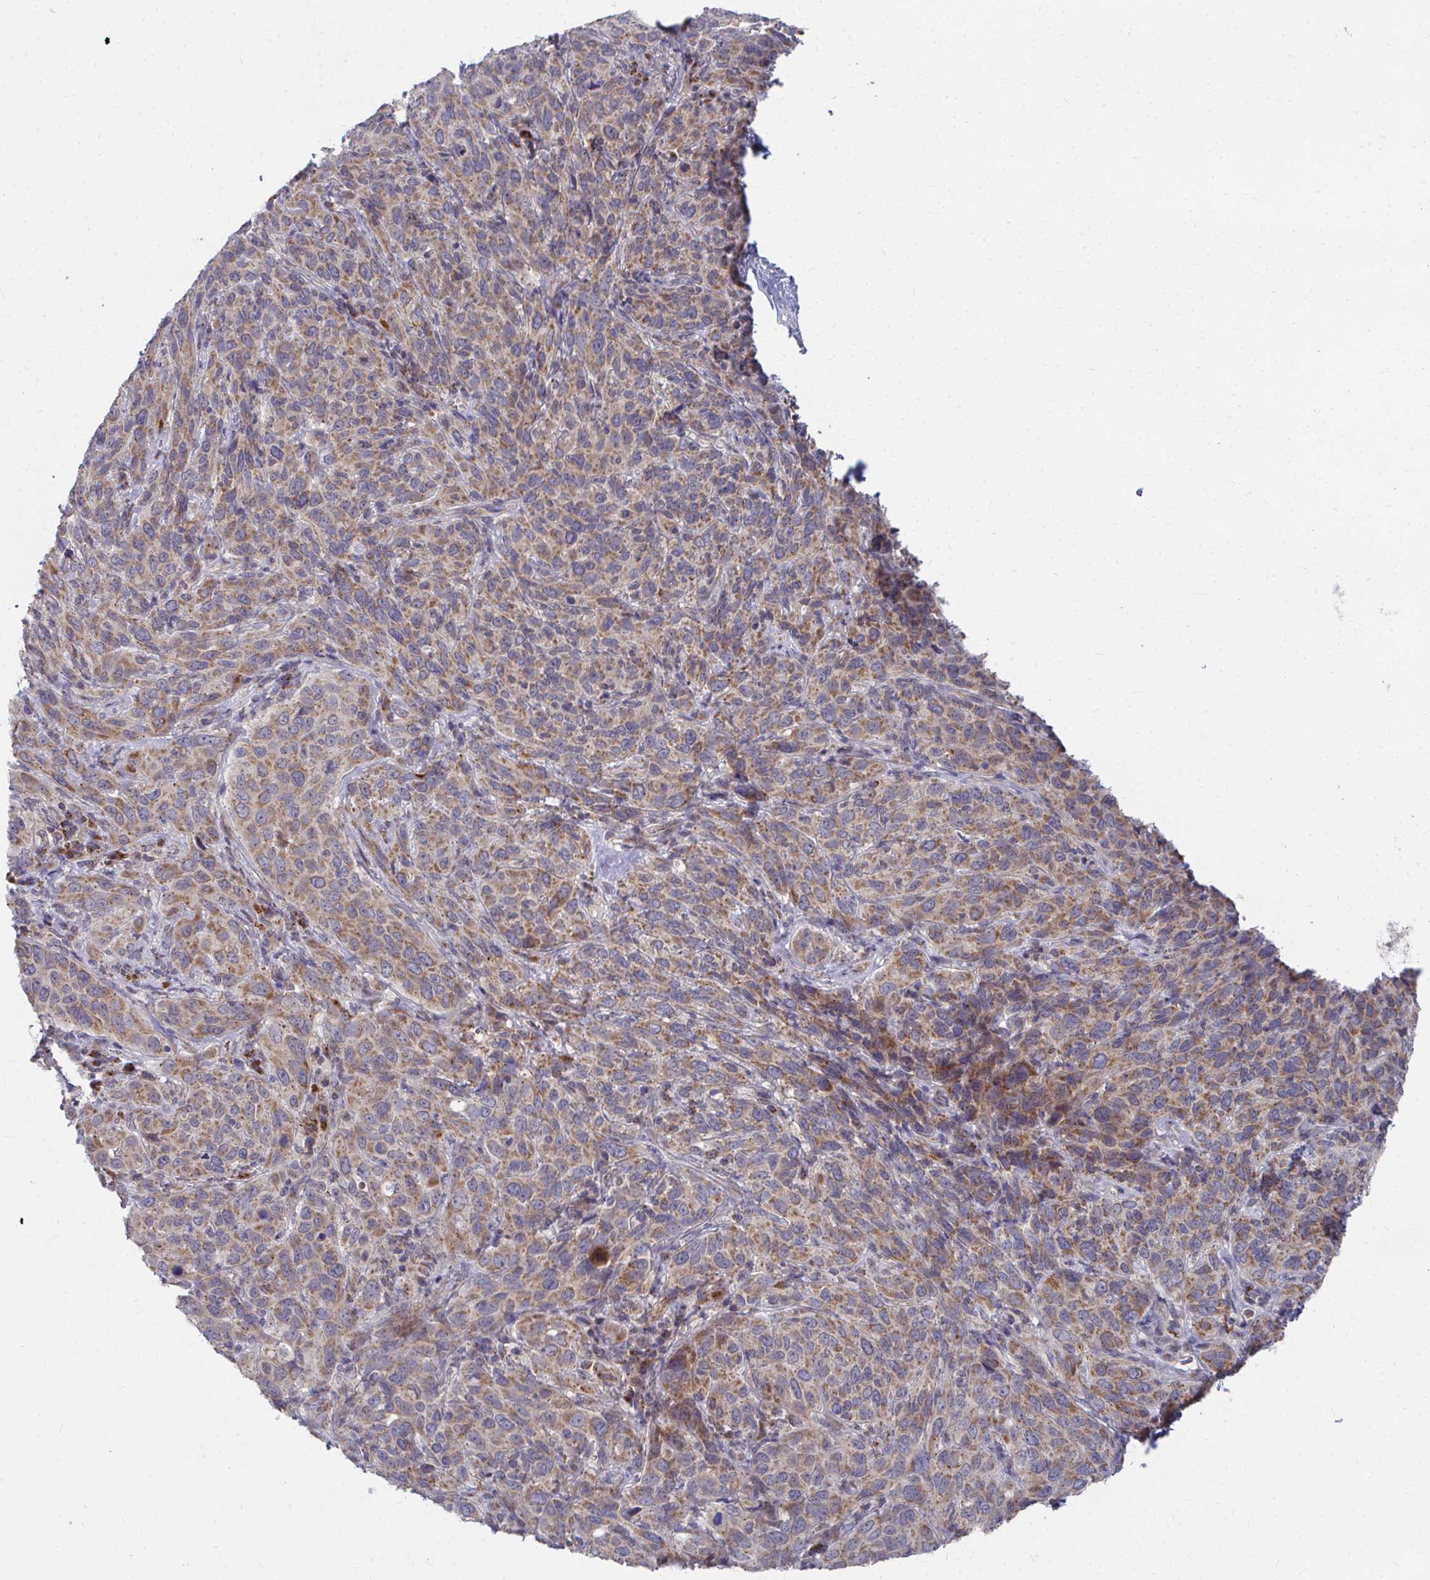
{"staining": {"intensity": "moderate", "quantity": "25%-75%", "location": "cytoplasmic/membranous"}, "tissue": "cervical cancer", "cell_type": "Tumor cells", "image_type": "cancer", "snomed": [{"axis": "morphology", "description": "Squamous cell carcinoma, NOS"}, {"axis": "topography", "description": "Cervix"}], "caption": "This image reveals cervical squamous cell carcinoma stained with IHC to label a protein in brown. The cytoplasmic/membranous of tumor cells show moderate positivity for the protein. Nuclei are counter-stained blue.", "gene": "PEX3", "patient": {"sex": "female", "age": 51}}